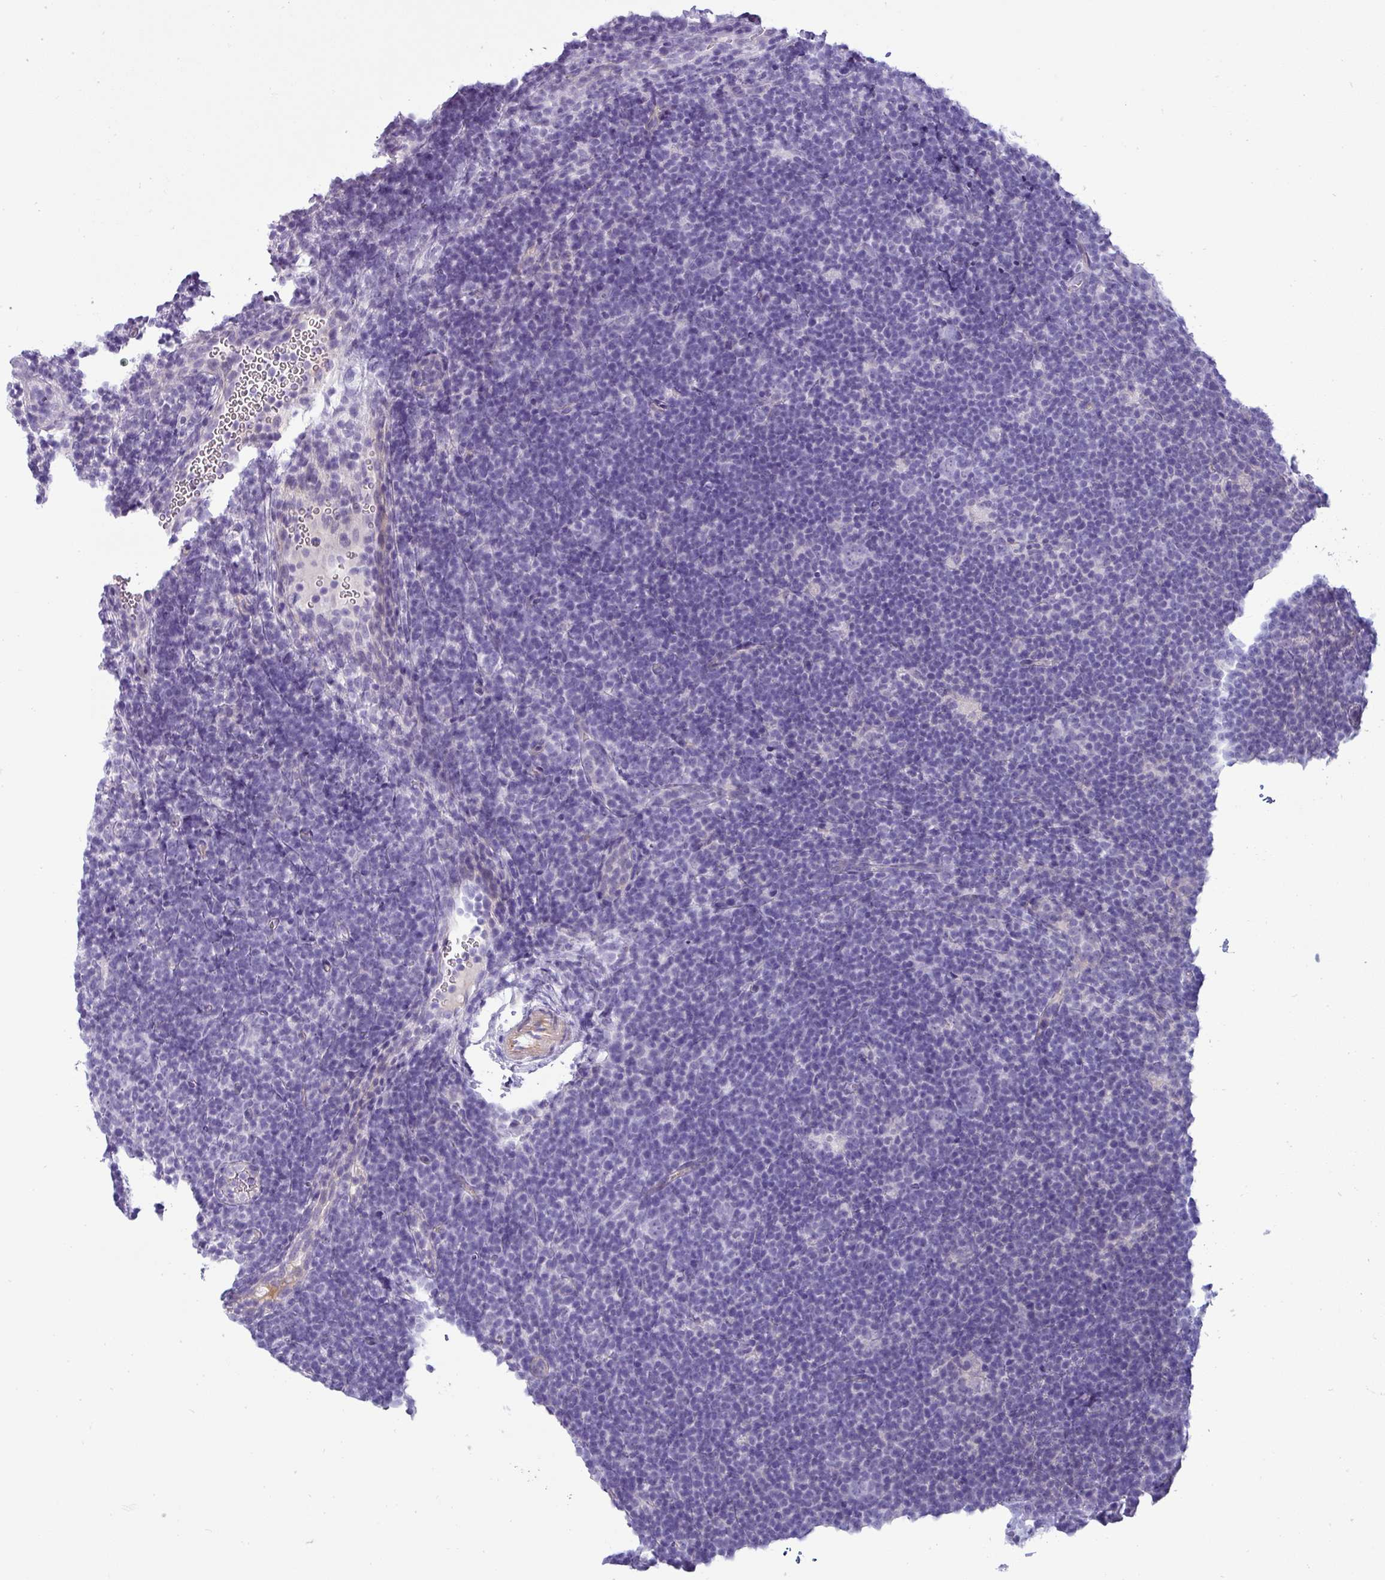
{"staining": {"intensity": "negative", "quantity": "none", "location": "none"}, "tissue": "lymphoma", "cell_type": "Tumor cells", "image_type": "cancer", "snomed": [{"axis": "morphology", "description": "Hodgkin's disease, NOS"}, {"axis": "topography", "description": "Lymph node"}], "caption": "This is an immunohistochemistry (IHC) image of human Hodgkin's disease. There is no expression in tumor cells.", "gene": "VCX2", "patient": {"sex": "female", "age": 57}}